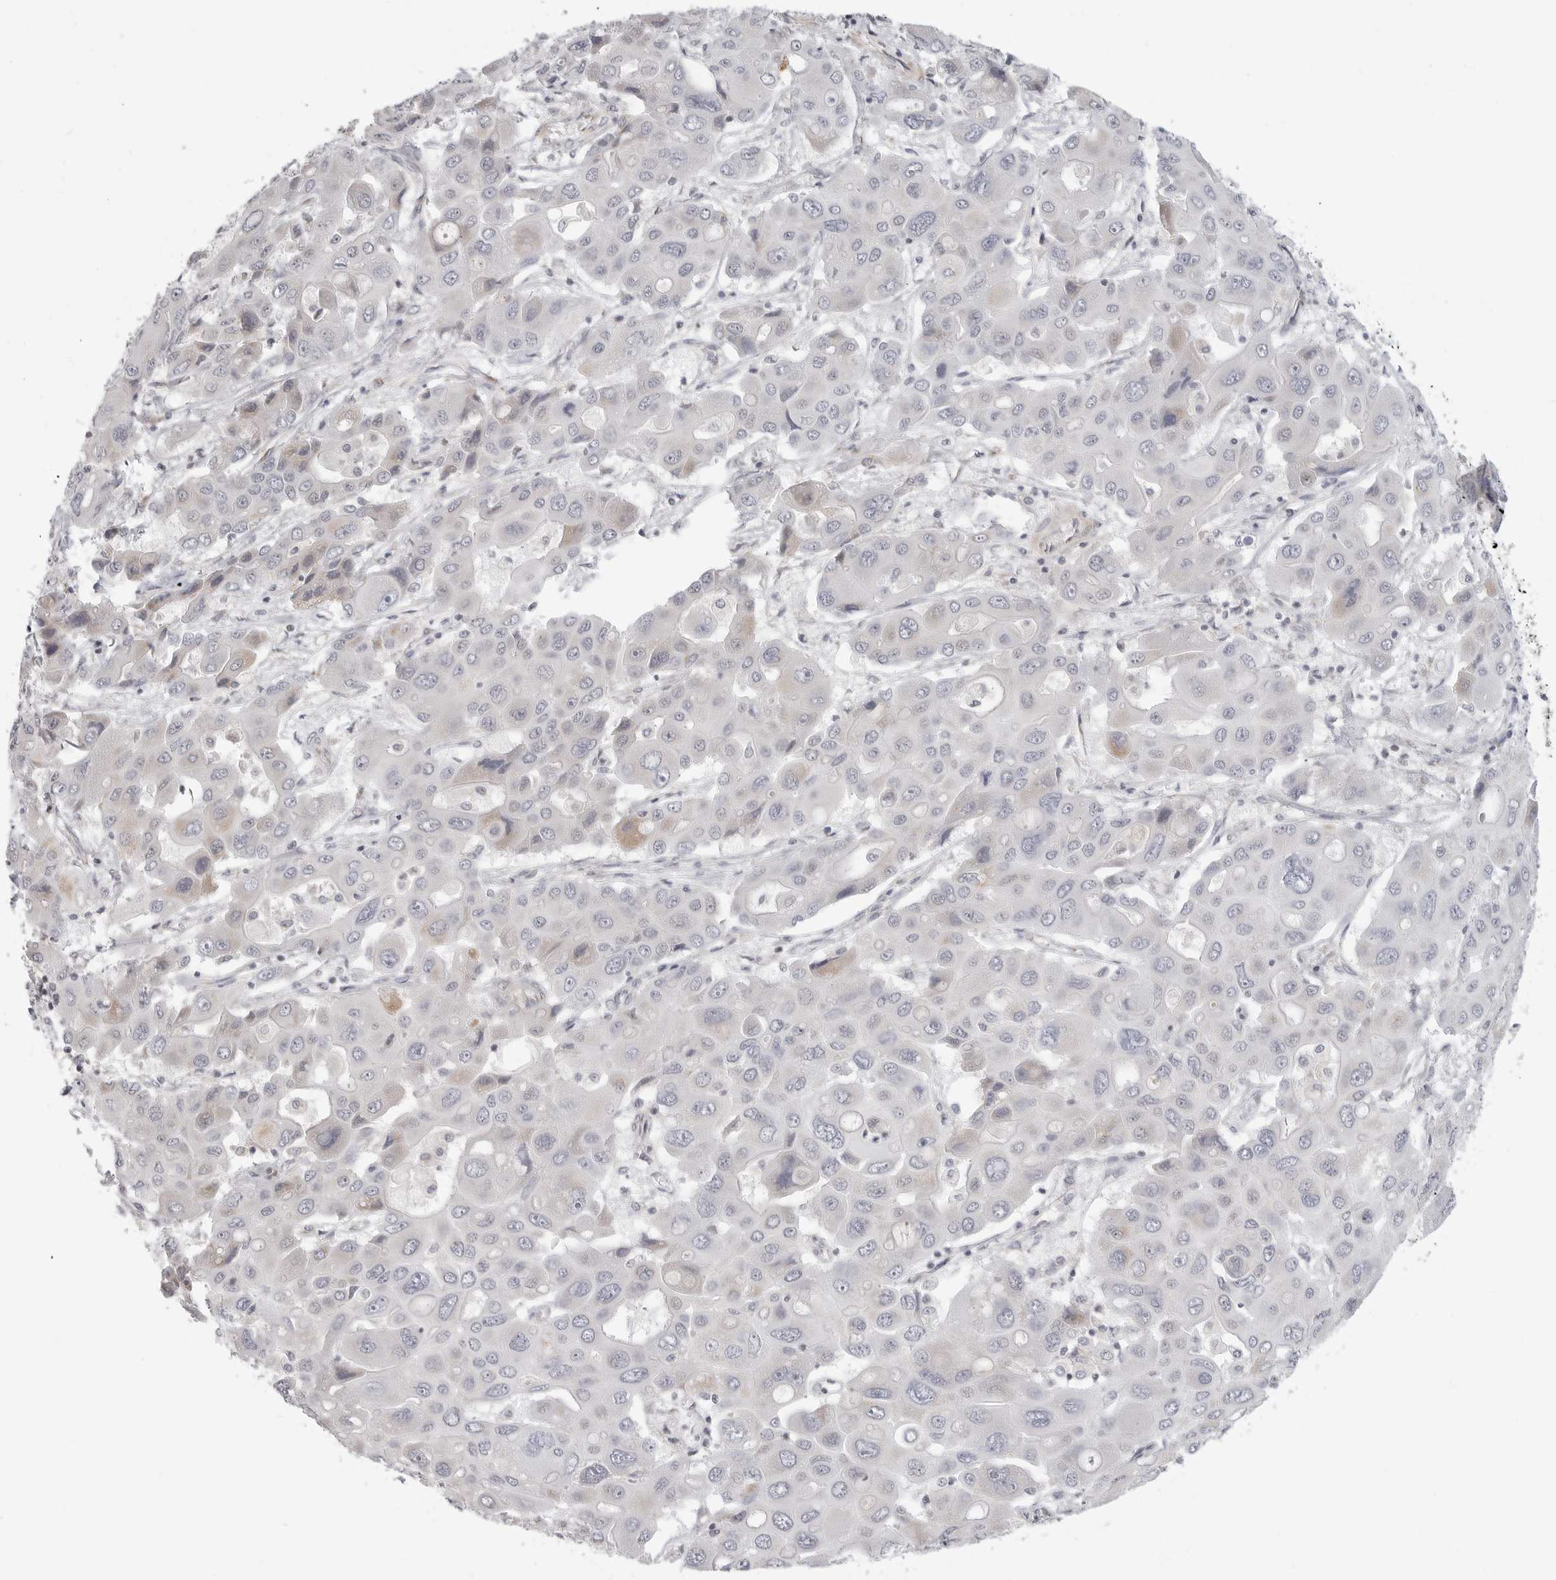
{"staining": {"intensity": "negative", "quantity": "none", "location": "none"}, "tissue": "liver cancer", "cell_type": "Tumor cells", "image_type": "cancer", "snomed": [{"axis": "morphology", "description": "Cholangiocarcinoma"}, {"axis": "topography", "description": "Liver"}], "caption": "Histopathology image shows no significant protein positivity in tumor cells of liver cholangiocarcinoma.", "gene": "MAP7D1", "patient": {"sex": "male", "age": 67}}